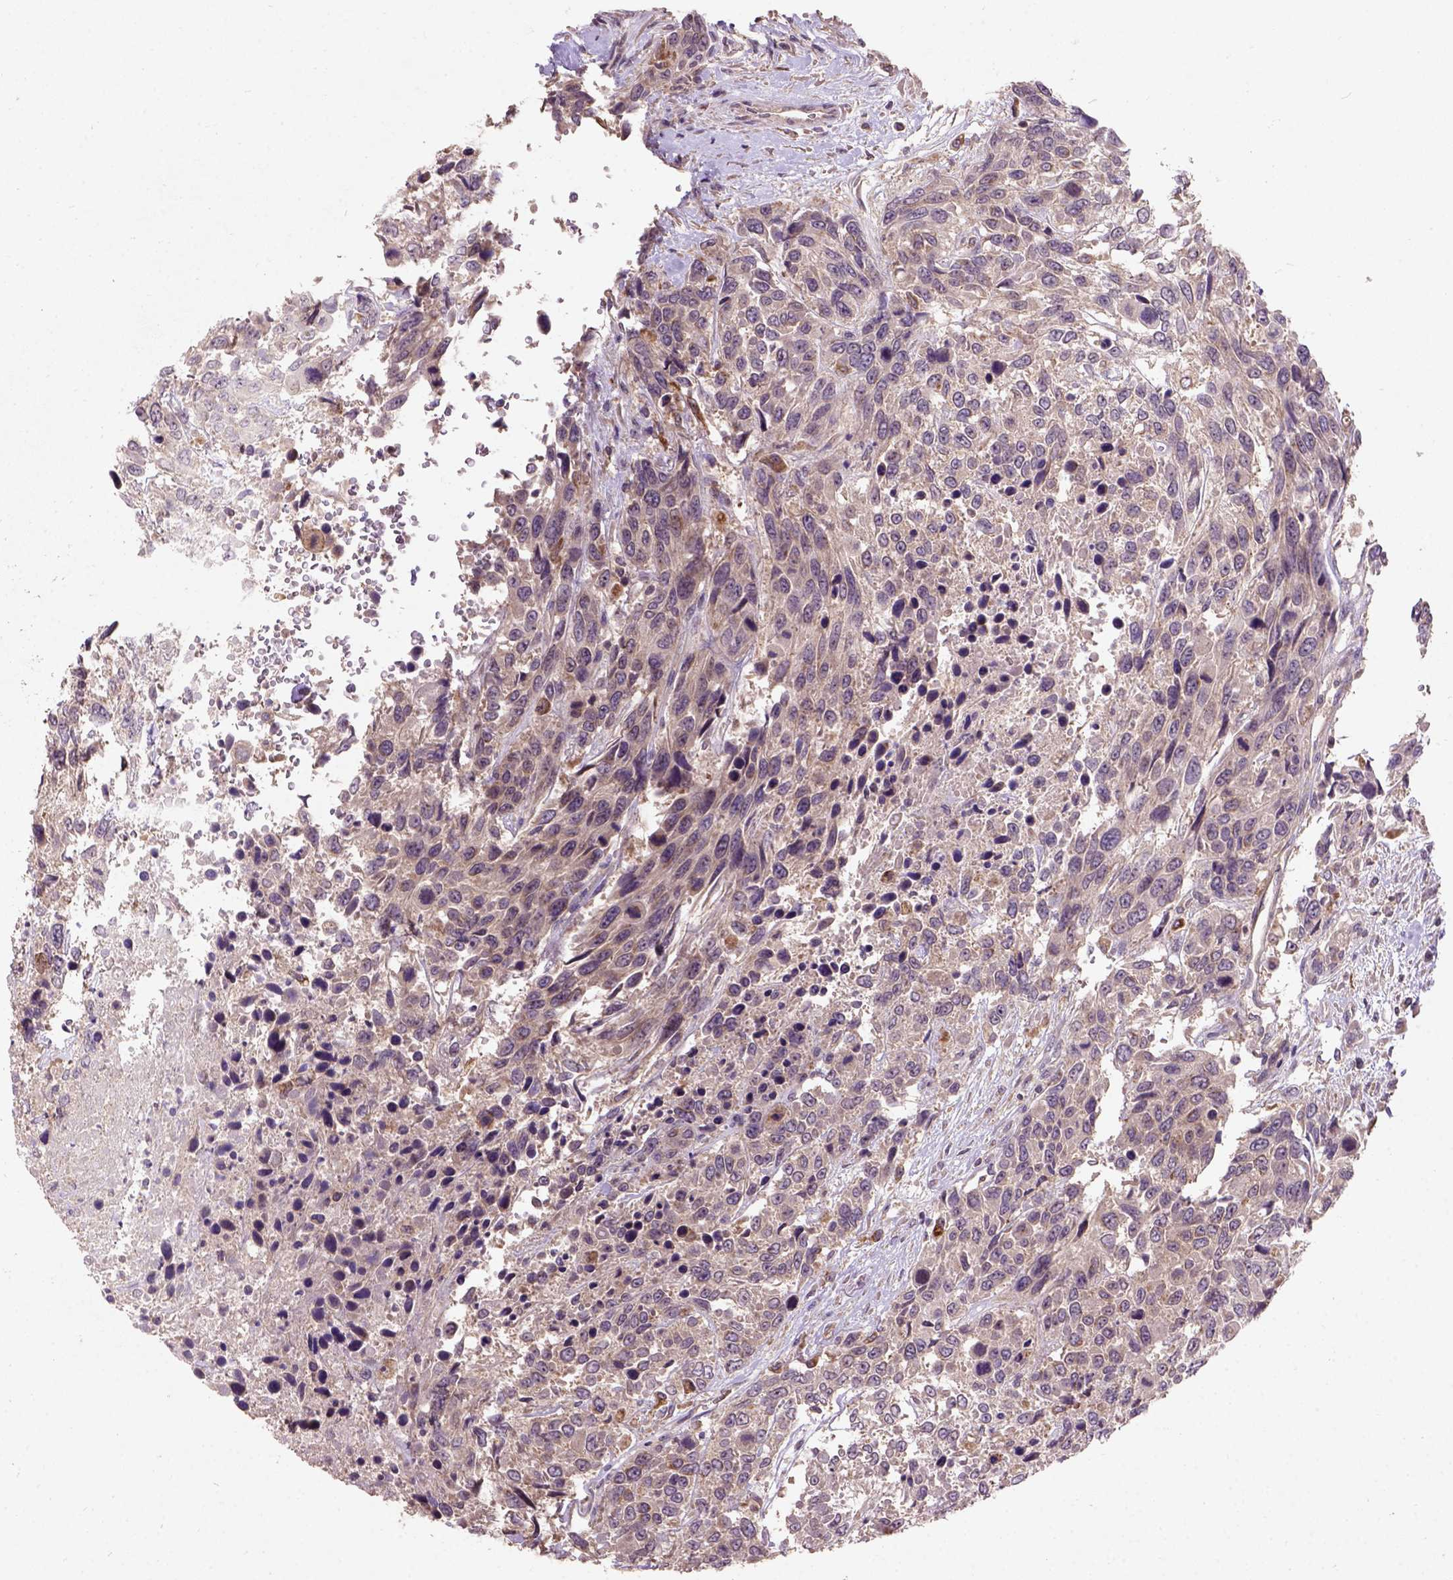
{"staining": {"intensity": "moderate", "quantity": "<25%", "location": "cytoplasmic/membranous"}, "tissue": "urothelial cancer", "cell_type": "Tumor cells", "image_type": "cancer", "snomed": [{"axis": "morphology", "description": "Urothelial carcinoma, High grade"}, {"axis": "topography", "description": "Urinary bladder"}], "caption": "Immunohistochemical staining of human urothelial carcinoma (high-grade) exhibits low levels of moderate cytoplasmic/membranous expression in about <25% of tumor cells.", "gene": "KBTBD8", "patient": {"sex": "female", "age": 70}}